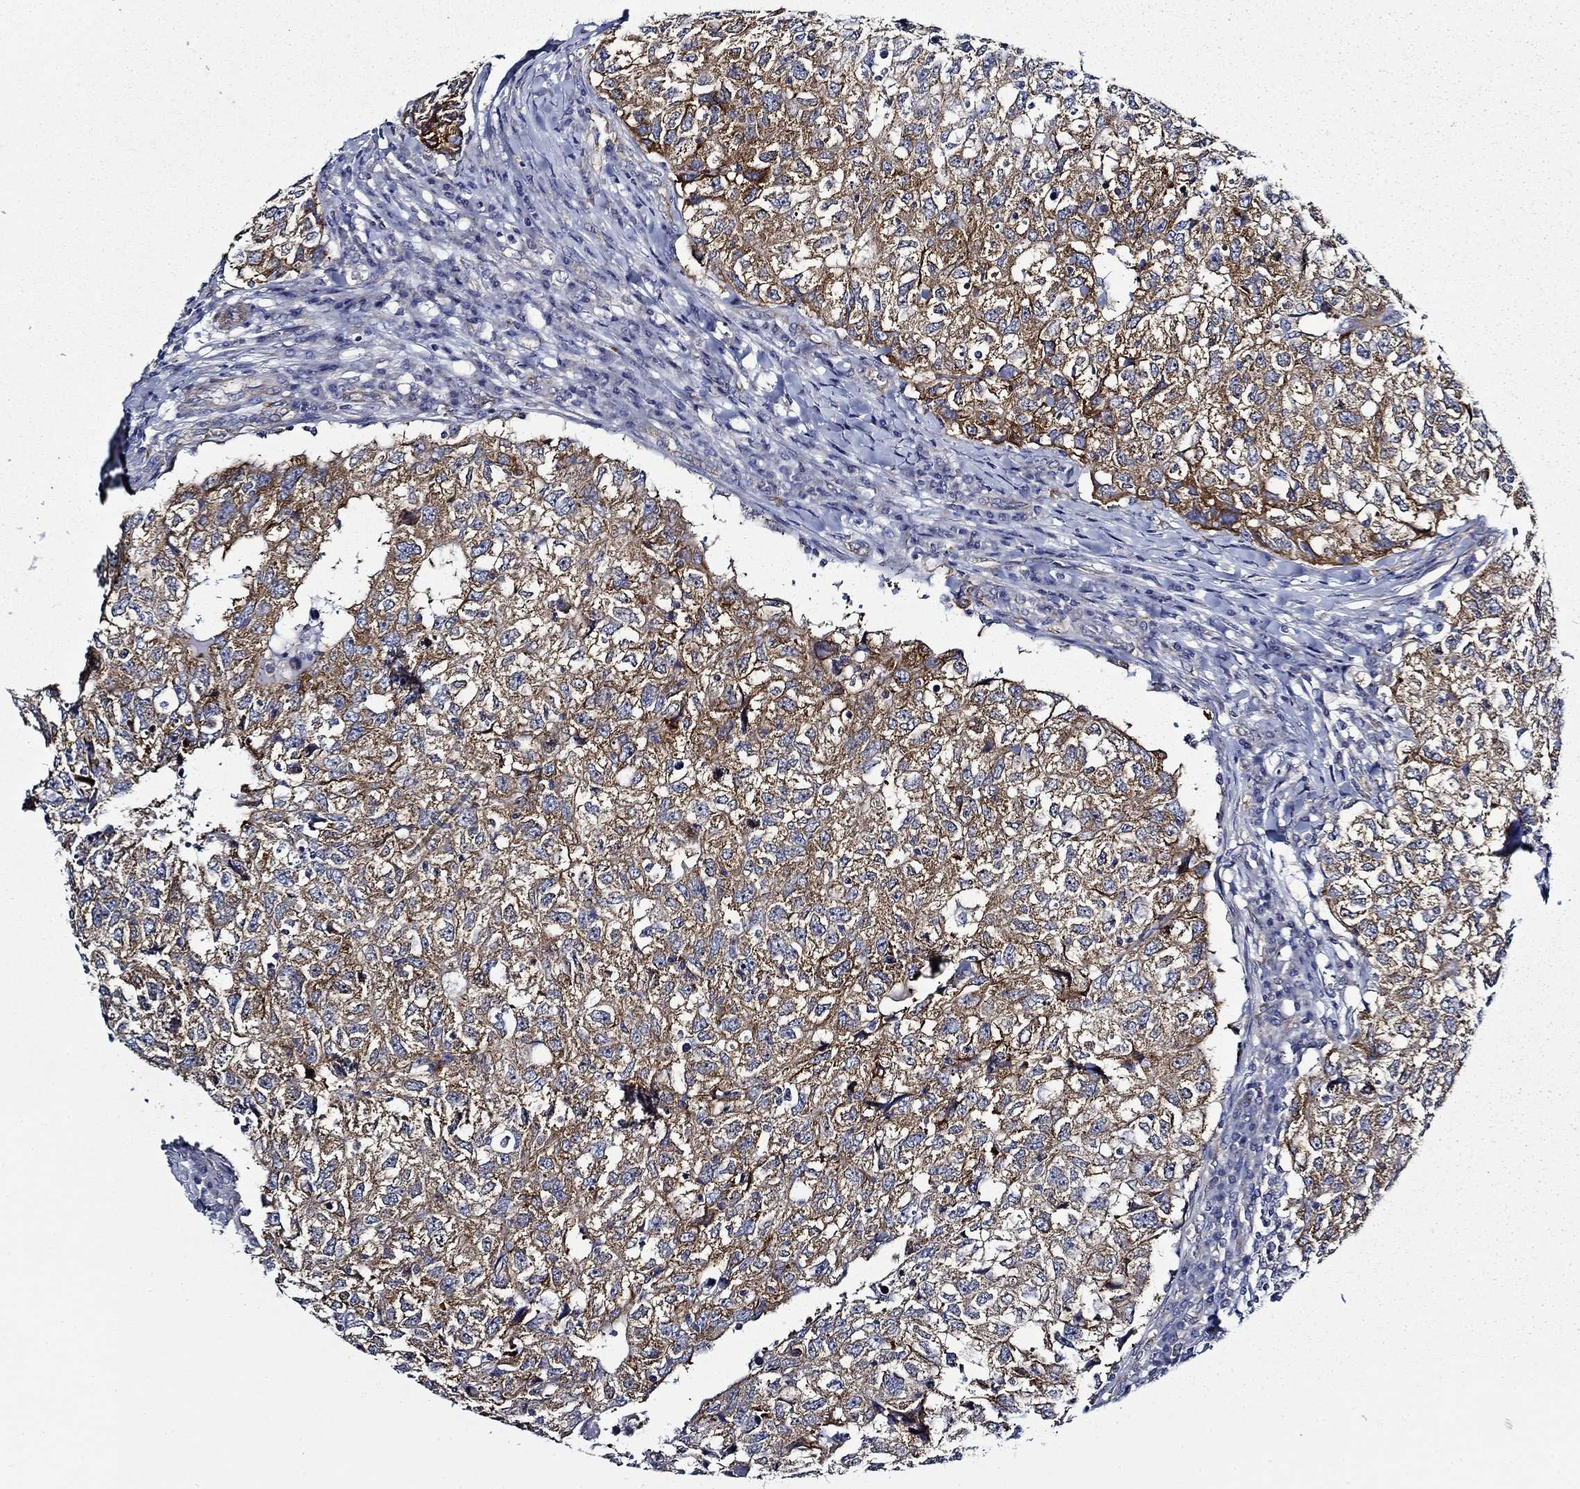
{"staining": {"intensity": "moderate", "quantity": ">75%", "location": "cytoplasmic/membranous"}, "tissue": "breast cancer", "cell_type": "Tumor cells", "image_type": "cancer", "snomed": [{"axis": "morphology", "description": "Duct carcinoma"}, {"axis": "topography", "description": "Breast"}], "caption": "Human breast cancer stained for a protein (brown) demonstrates moderate cytoplasmic/membranous positive staining in approximately >75% of tumor cells.", "gene": "FXR1", "patient": {"sex": "female", "age": 30}}